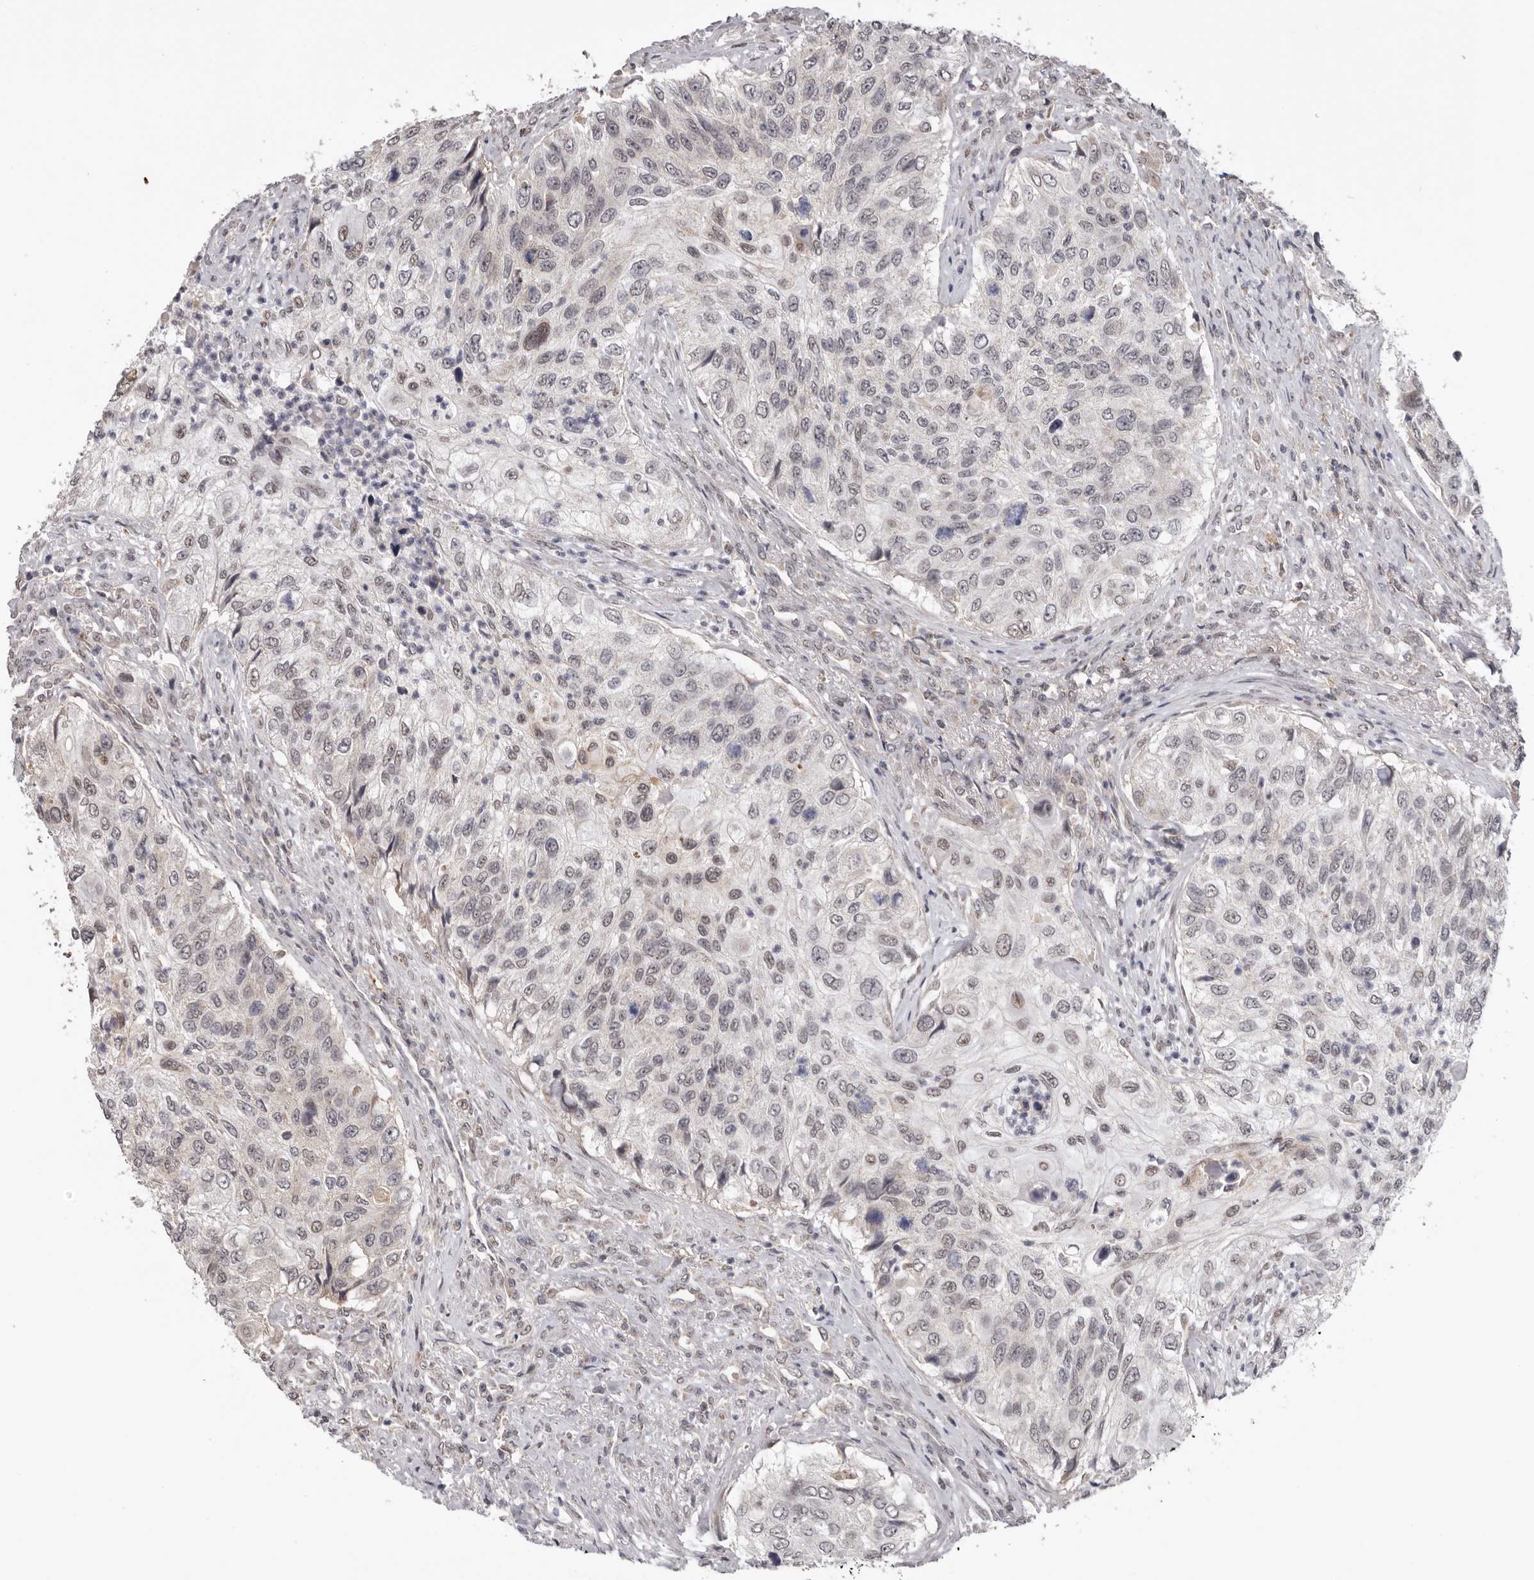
{"staining": {"intensity": "weak", "quantity": "<25%", "location": "nuclear"}, "tissue": "urothelial cancer", "cell_type": "Tumor cells", "image_type": "cancer", "snomed": [{"axis": "morphology", "description": "Urothelial carcinoma, High grade"}, {"axis": "topography", "description": "Urinary bladder"}], "caption": "An IHC photomicrograph of high-grade urothelial carcinoma is shown. There is no staining in tumor cells of high-grade urothelial carcinoma.", "gene": "MOGAT2", "patient": {"sex": "female", "age": 60}}